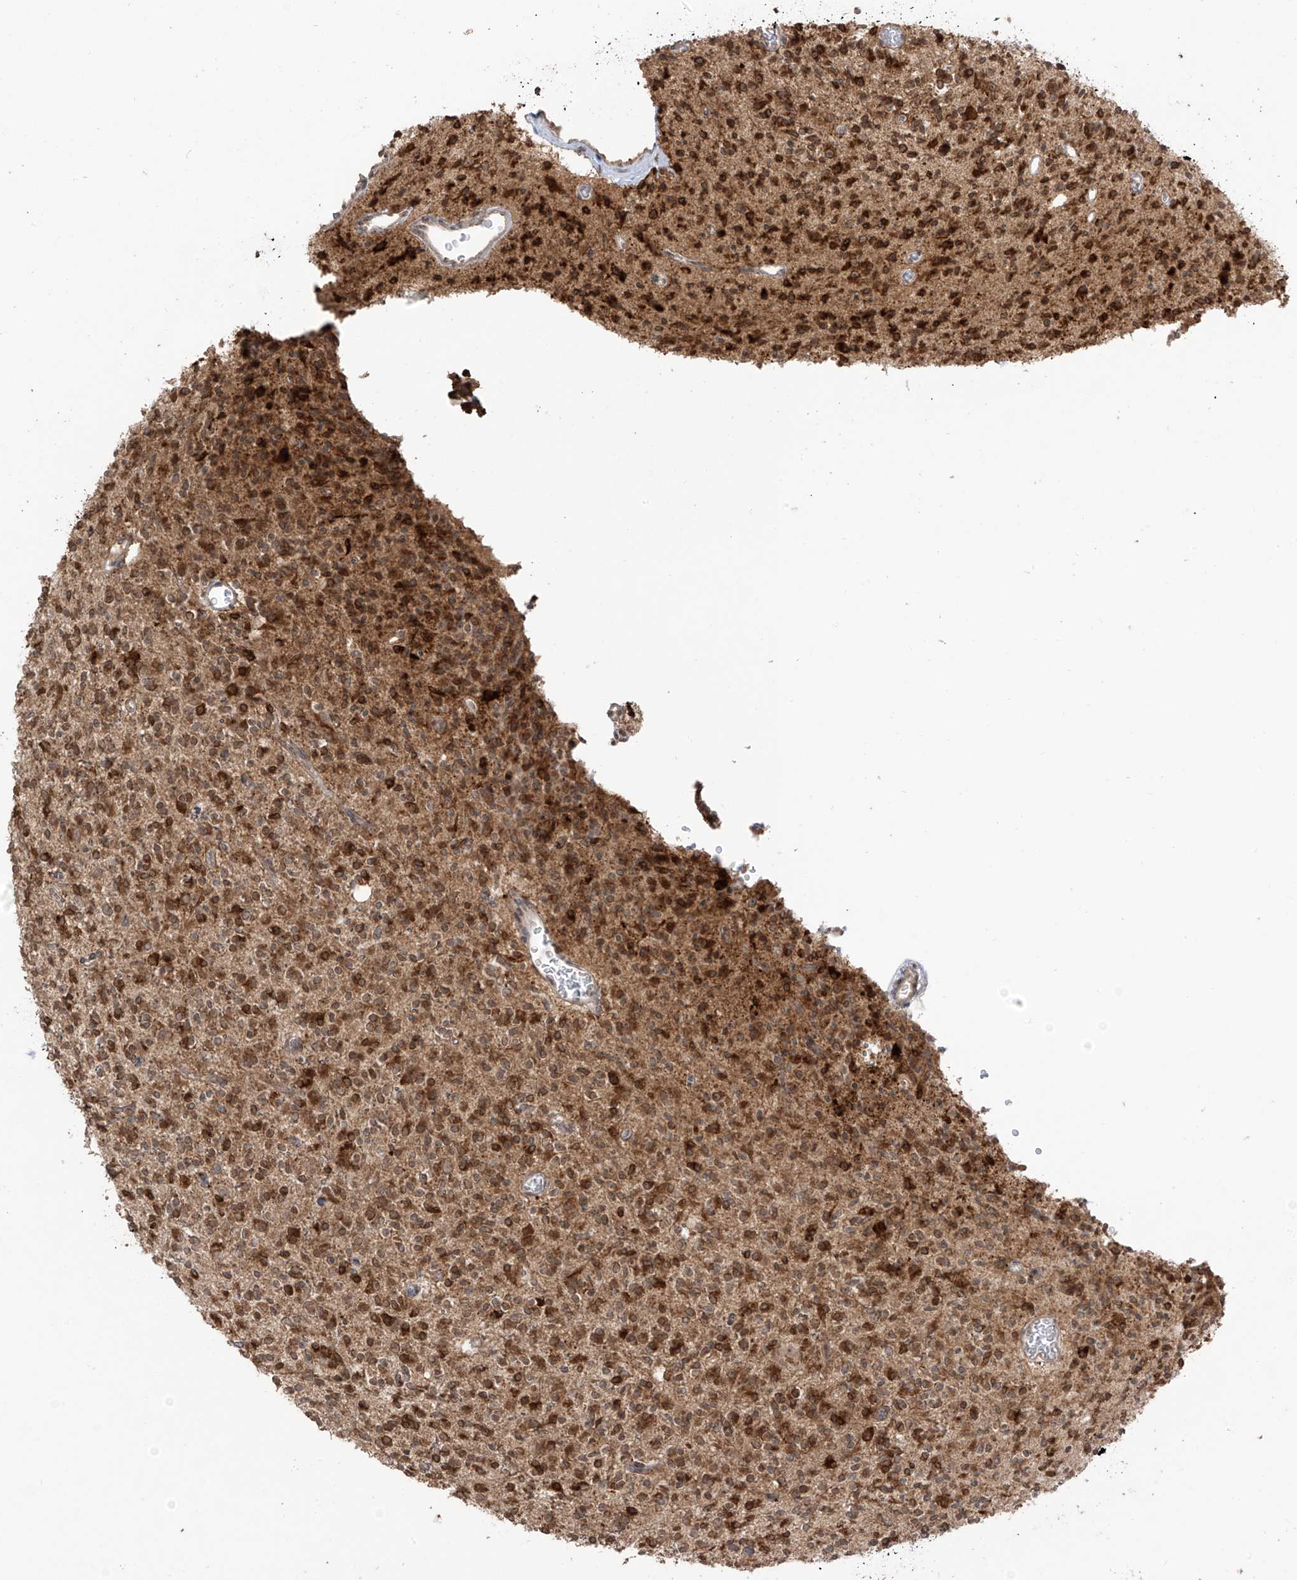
{"staining": {"intensity": "strong", "quantity": ">75%", "location": "cytoplasmic/membranous"}, "tissue": "glioma", "cell_type": "Tumor cells", "image_type": "cancer", "snomed": [{"axis": "morphology", "description": "Glioma, malignant, High grade"}, {"axis": "topography", "description": "Brain"}], "caption": "Immunohistochemistry (IHC) of malignant glioma (high-grade) reveals high levels of strong cytoplasmic/membranous positivity in about >75% of tumor cells. (IHC, brightfield microscopy, high magnification).", "gene": "COLGALT2", "patient": {"sex": "male", "age": 34}}